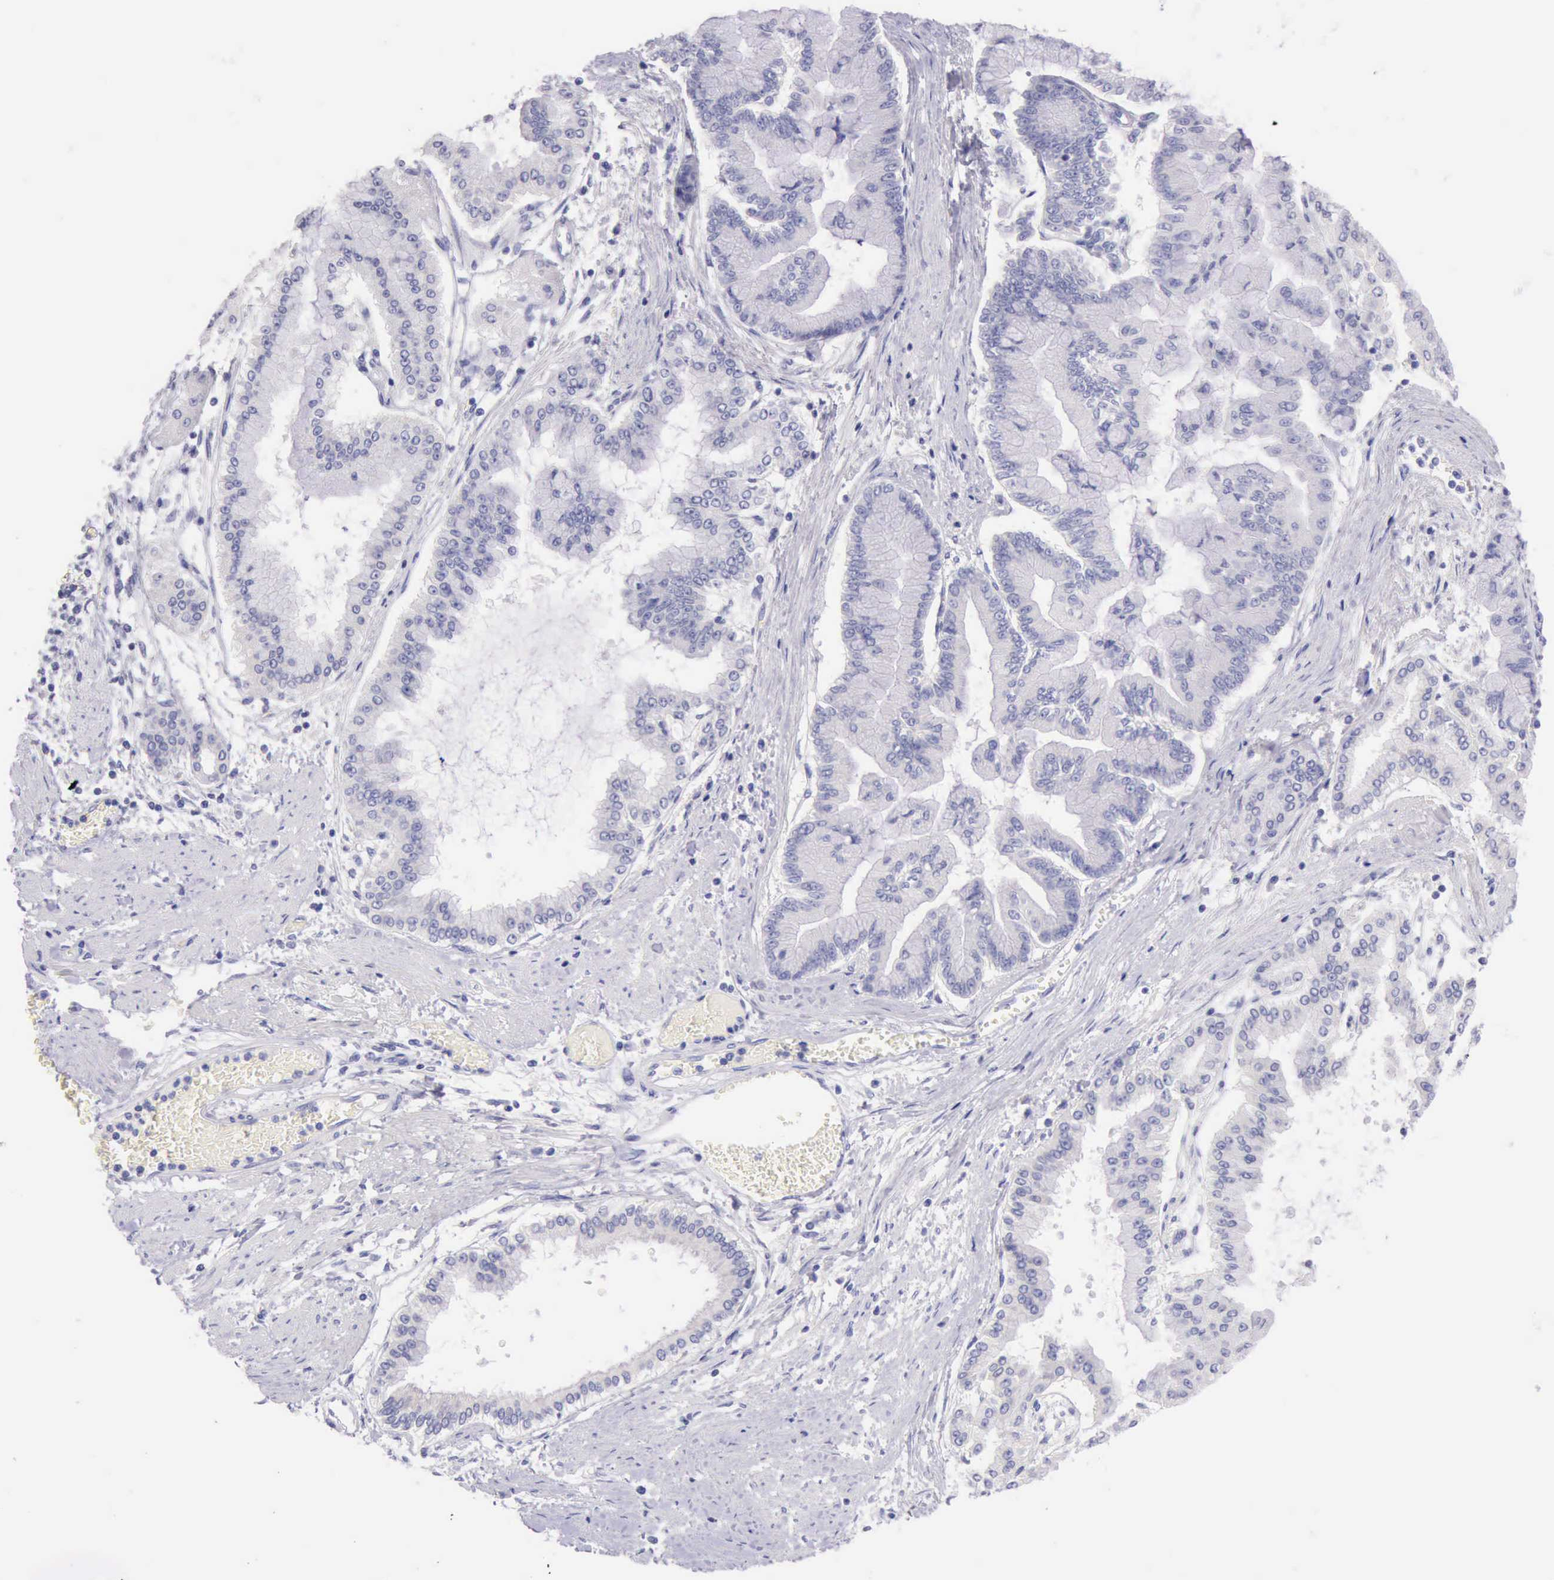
{"staining": {"intensity": "negative", "quantity": "none", "location": "none"}, "tissue": "liver cancer", "cell_type": "Tumor cells", "image_type": "cancer", "snomed": [{"axis": "morphology", "description": "Cholangiocarcinoma"}, {"axis": "topography", "description": "Liver"}], "caption": "Tumor cells show no significant expression in liver cholangiocarcinoma. (DAB immunohistochemistry (IHC) with hematoxylin counter stain).", "gene": "LRFN5", "patient": {"sex": "female", "age": 79}}